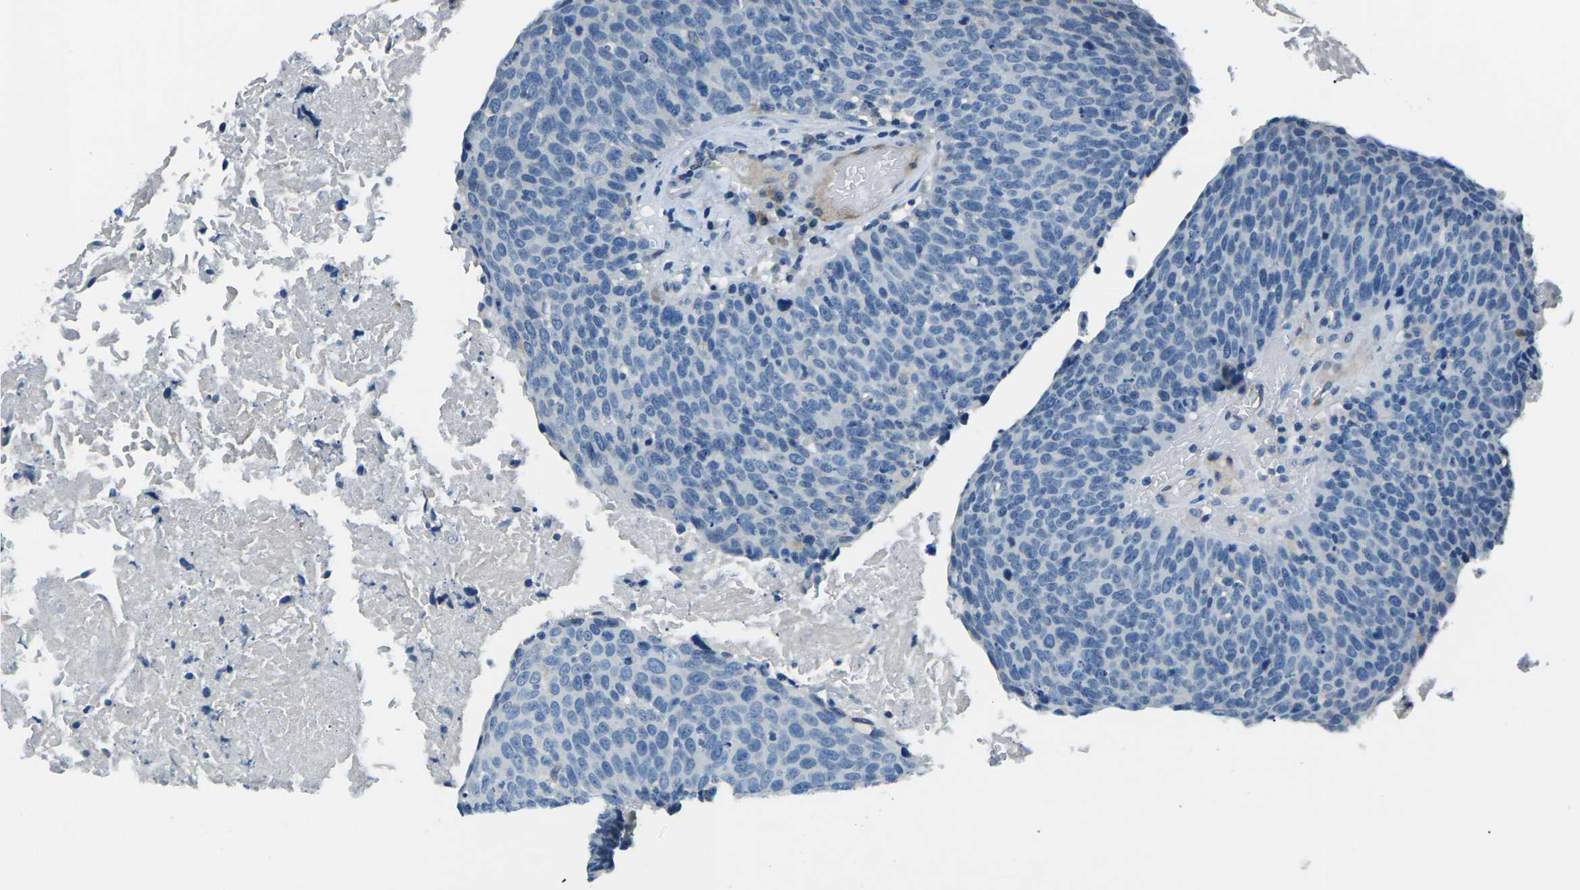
{"staining": {"intensity": "negative", "quantity": "none", "location": "none"}, "tissue": "head and neck cancer", "cell_type": "Tumor cells", "image_type": "cancer", "snomed": [{"axis": "morphology", "description": "Squamous cell carcinoma, NOS"}, {"axis": "morphology", "description": "Squamous cell carcinoma, metastatic, NOS"}, {"axis": "topography", "description": "Lymph node"}, {"axis": "topography", "description": "Head-Neck"}], "caption": "Tumor cells show no significant staining in head and neck cancer (squamous cell carcinoma).", "gene": "CD1D", "patient": {"sex": "male", "age": 62}}